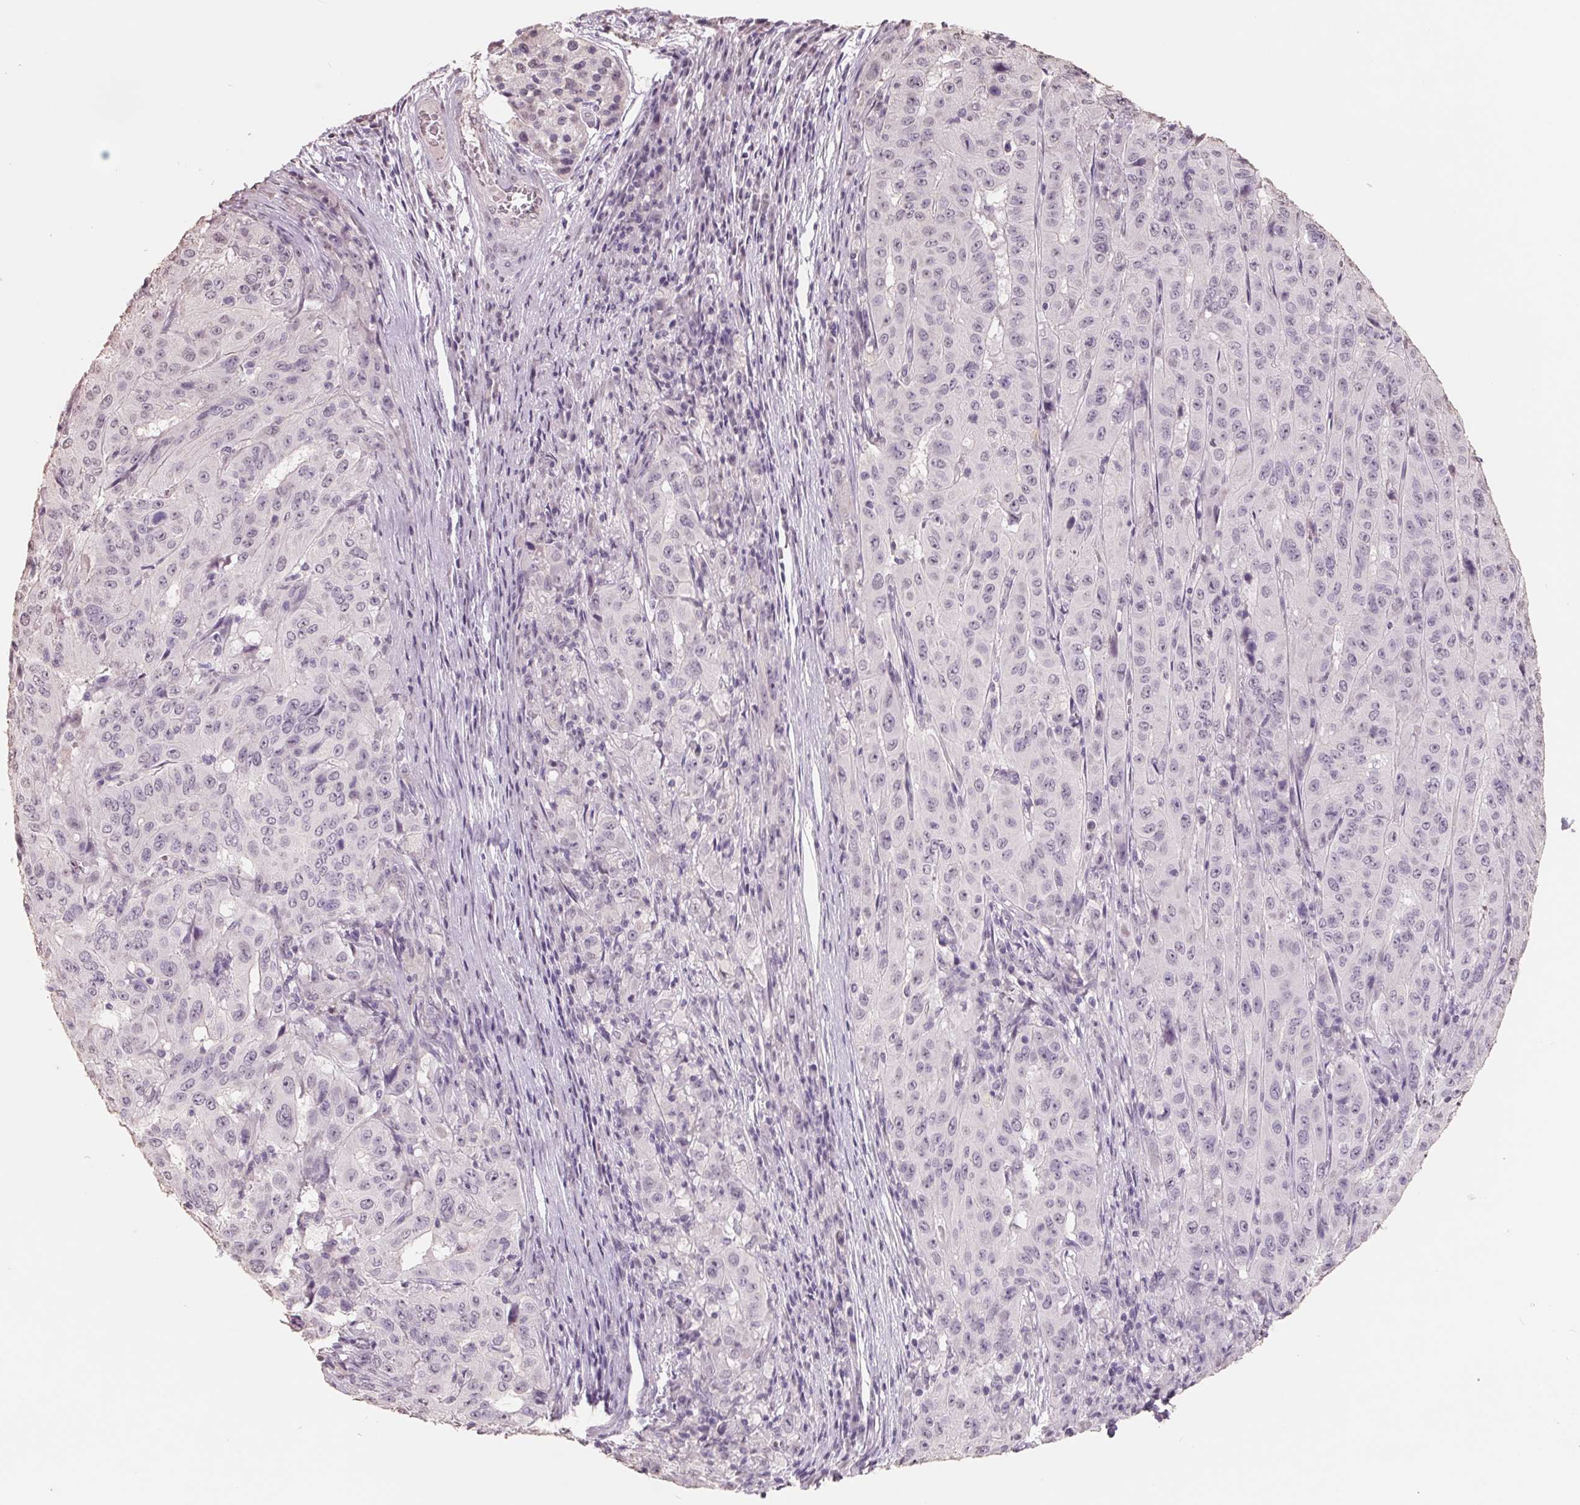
{"staining": {"intensity": "negative", "quantity": "none", "location": "none"}, "tissue": "pancreatic cancer", "cell_type": "Tumor cells", "image_type": "cancer", "snomed": [{"axis": "morphology", "description": "Adenocarcinoma, NOS"}, {"axis": "topography", "description": "Pancreas"}], "caption": "Pancreatic adenocarcinoma was stained to show a protein in brown. There is no significant positivity in tumor cells.", "gene": "FTCD", "patient": {"sex": "male", "age": 63}}